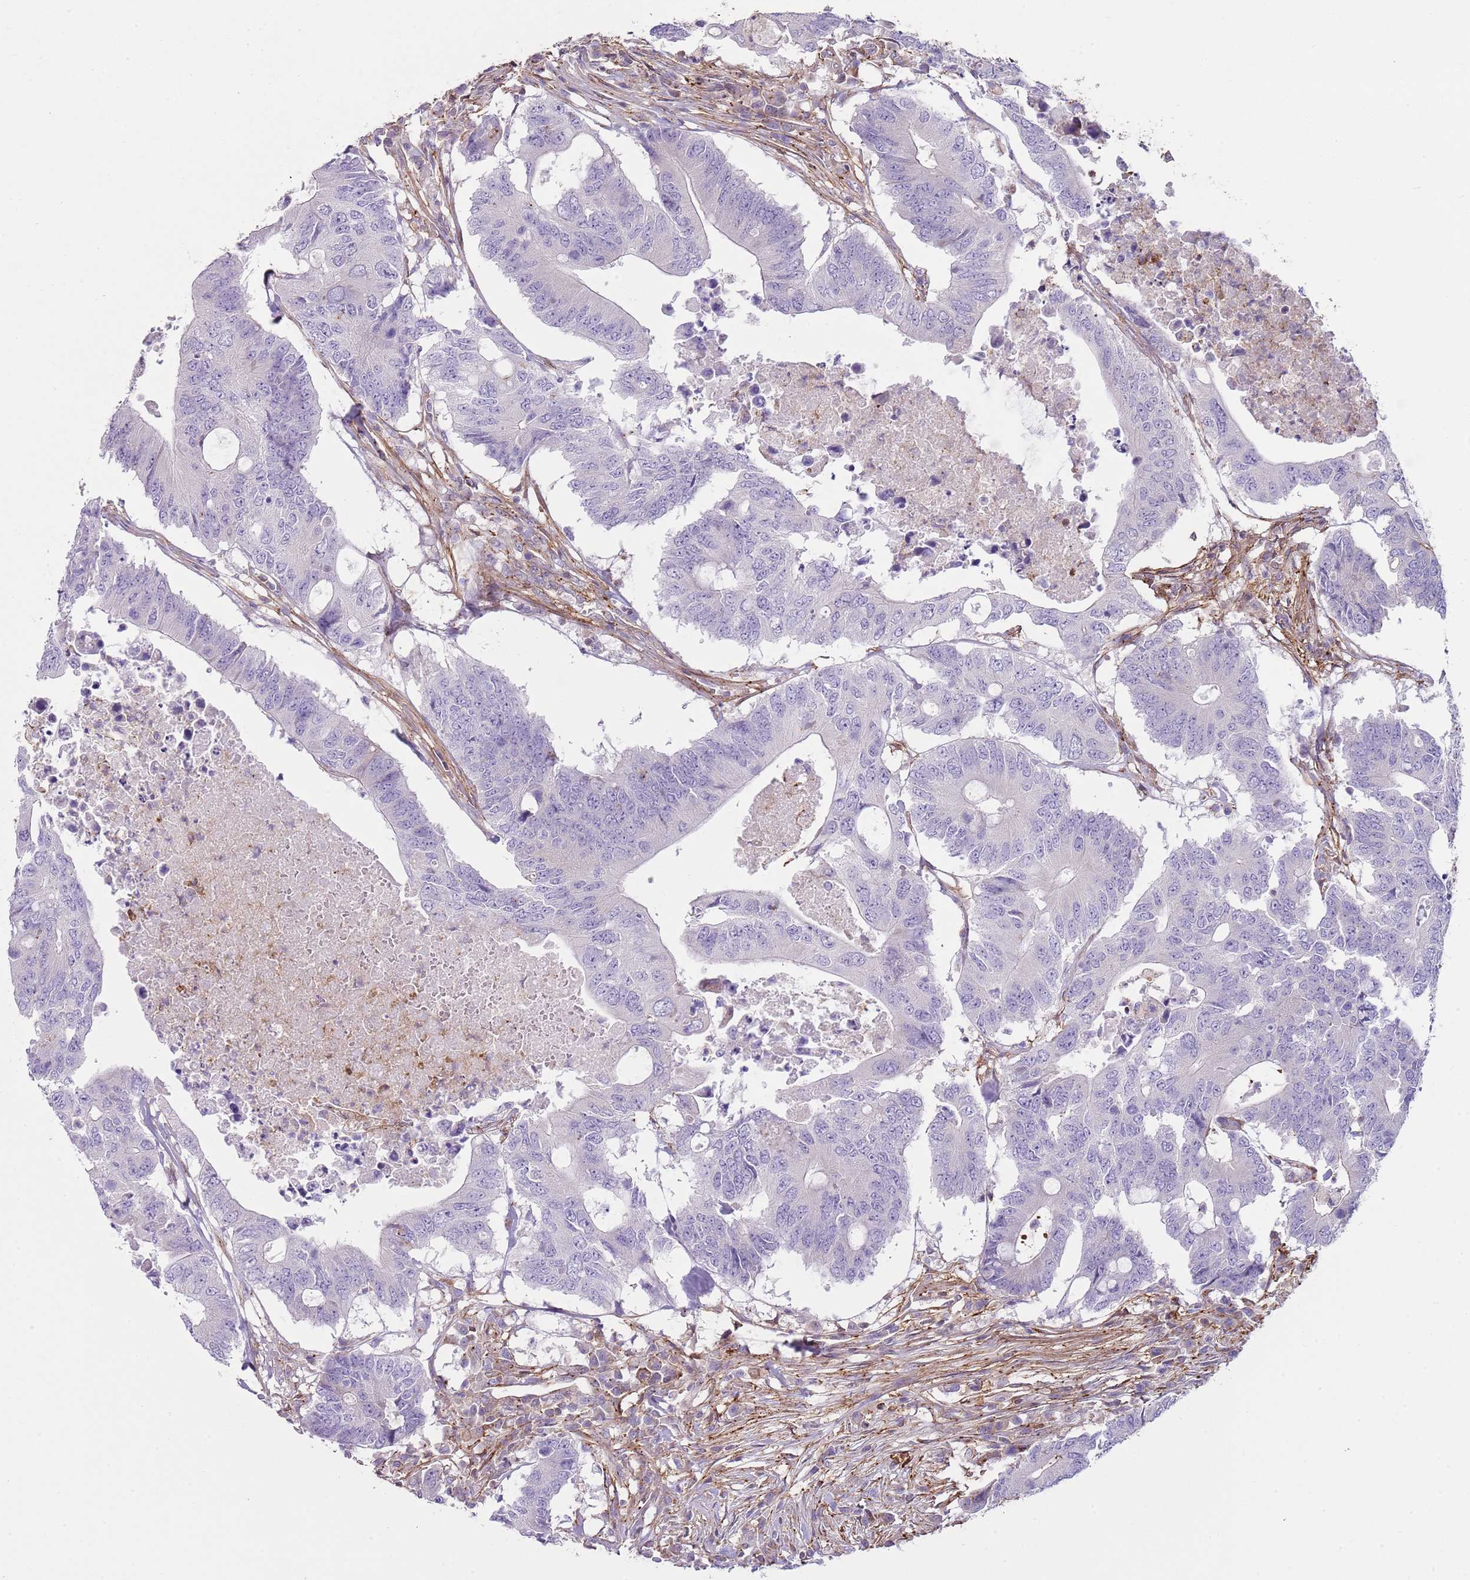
{"staining": {"intensity": "negative", "quantity": "none", "location": "none"}, "tissue": "colorectal cancer", "cell_type": "Tumor cells", "image_type": "cancer", "snomed": [{"axis": "morphology", "description": "Adenocarcinoma, NOS"}, {"axis": "topography", "description": "Colon"}], "caption": "Tumor cells are negative for brown protein staining in colorectal adenocarcinoma. (DAB (3,3'-diaminobenzidine) IHC, high magnification).", "gene": "GNAI3", "patient": {"sex": "male", "age": 71}}